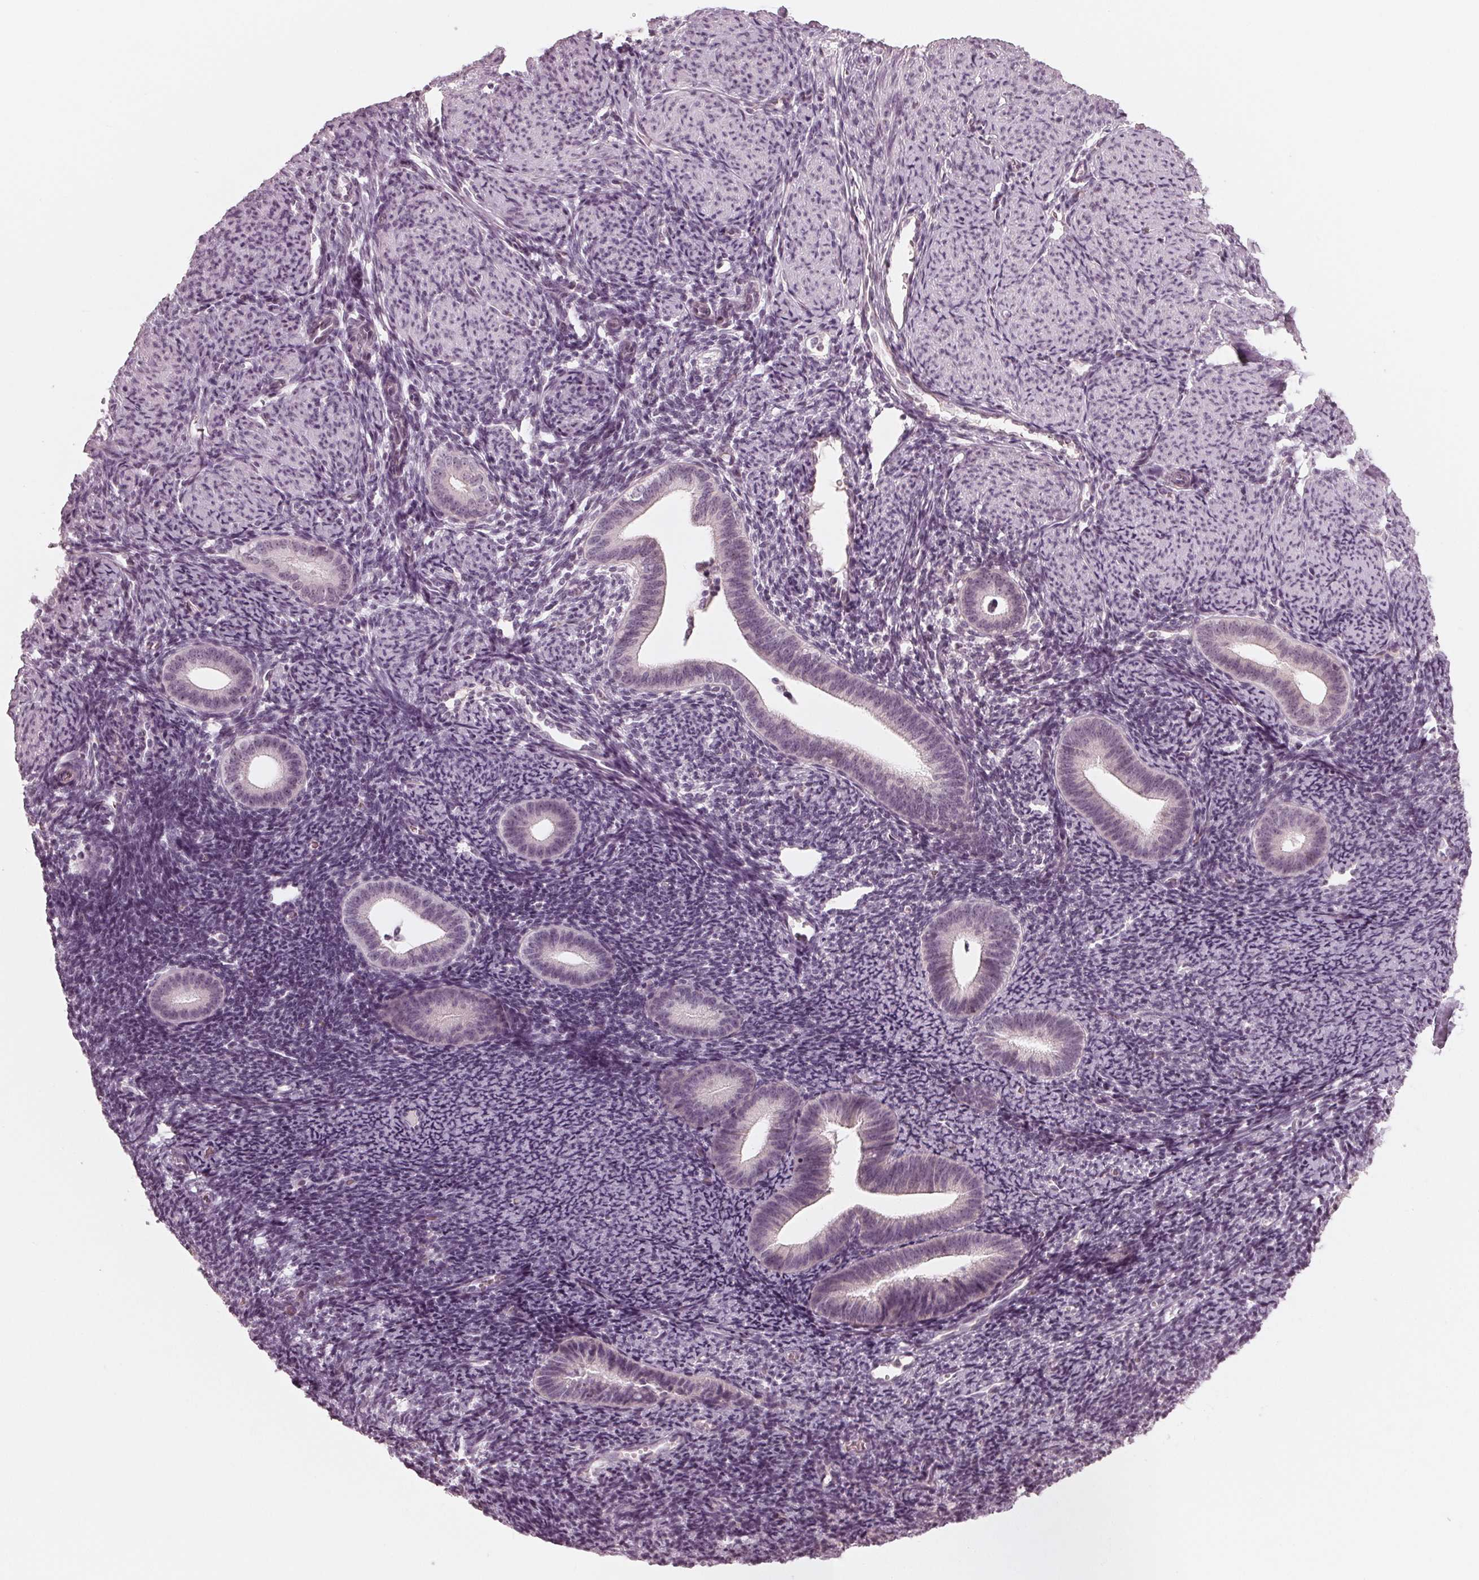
{"staining": {"intensity": "negative", "quantity": "none", "location": "none"}, "tissue": "endometrium", "cell_type": "Cells in endometrial stroma", "image_type": "normal", "snomed": [{"axis": "morphology", "description": "Normal tissue, NOS"}, {"axis": "topography", "description": "Endometrium"}], "caption": "Cells in endometrial stroma are negative for brown protein staining in normal endometrium. (IHC, brightfield microscopy, high magnification).", "gene": "ADPRHL1", "patient": {"sex": "female", "age": 39}}